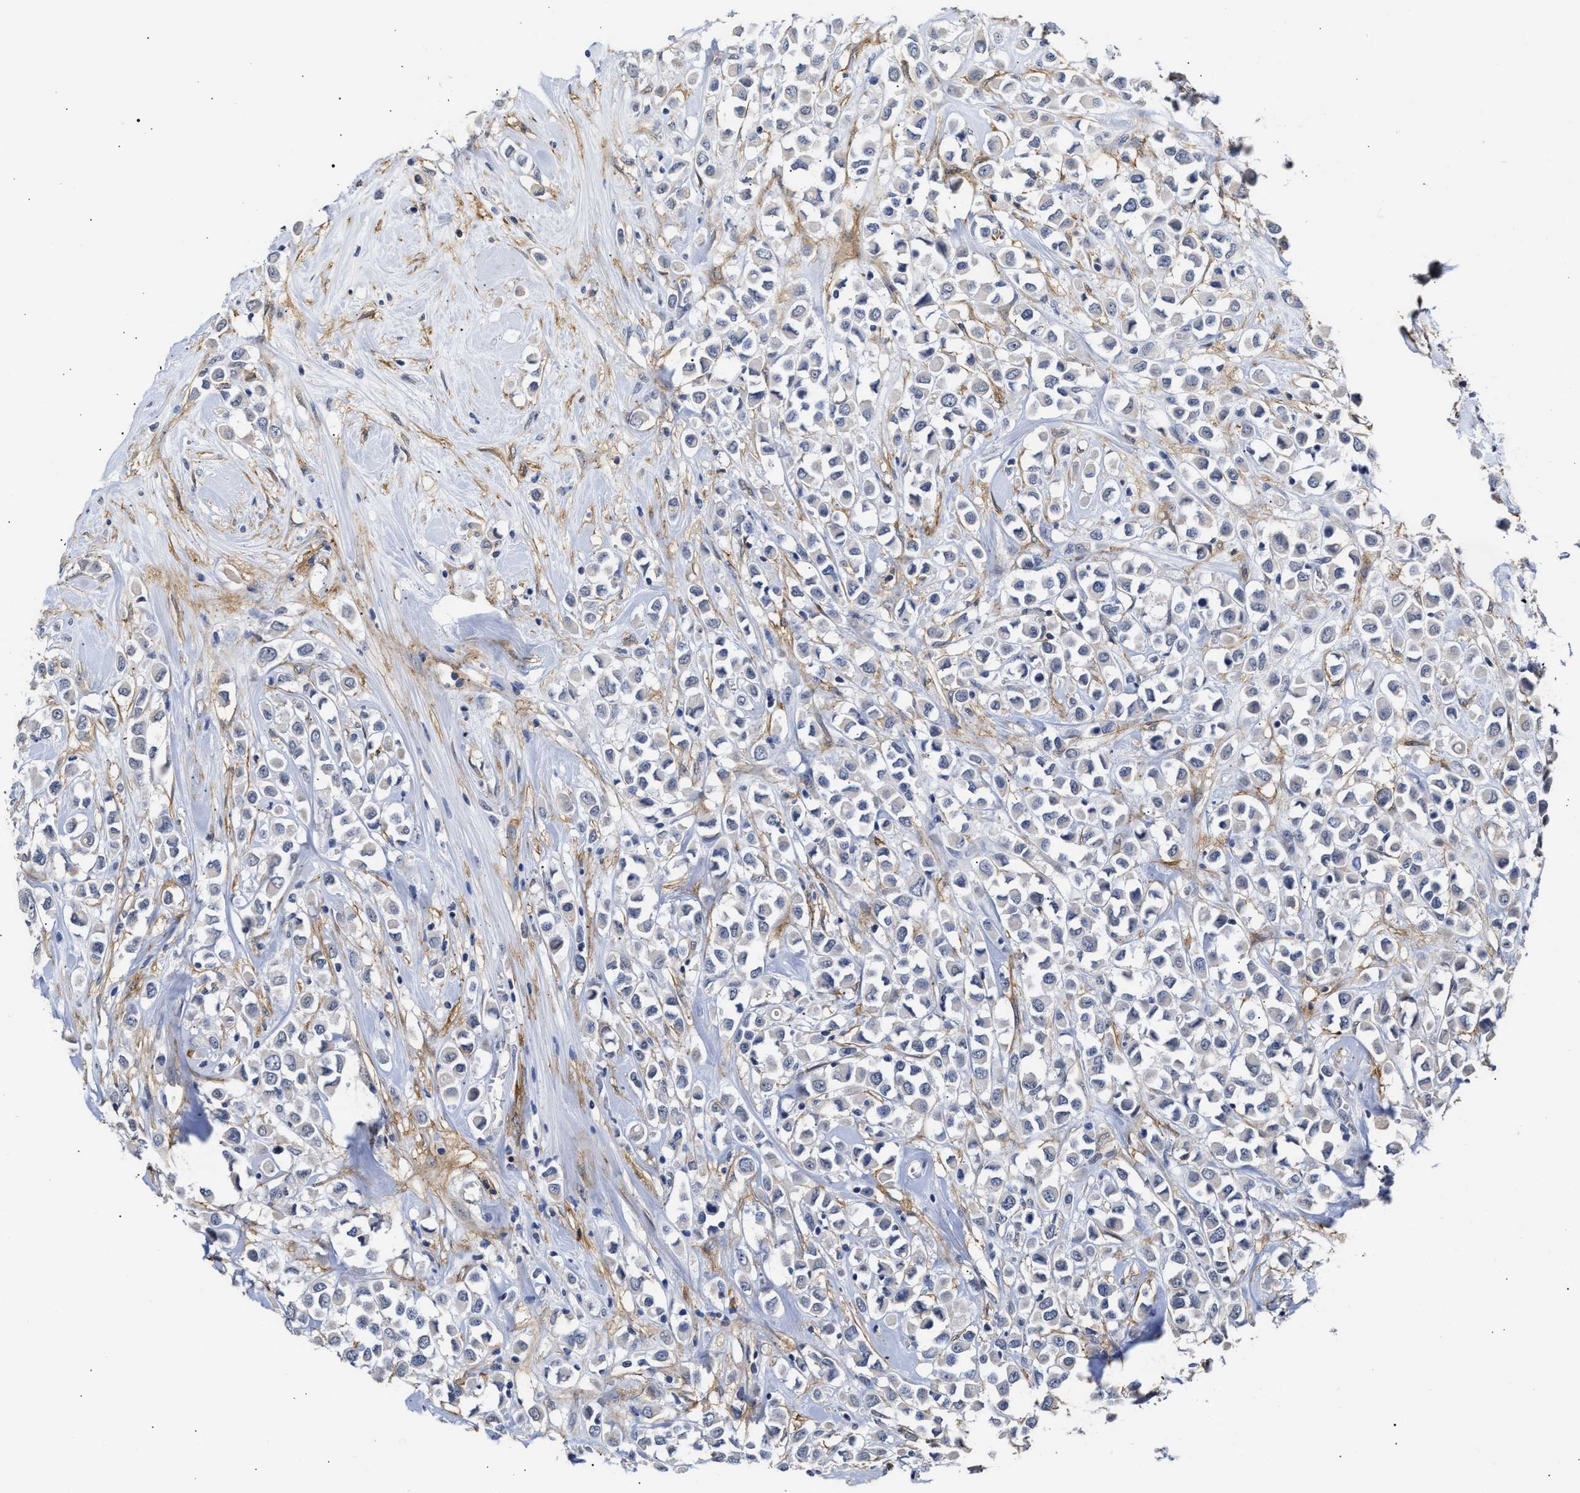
{"staining": {"intensity": "negative", "quantity": "none", "location": "none"}, "tissue": "breast cancer", "cell_type": "Tumor cells", "image_type": "cancer", "snomed": [{"axis": "morphology", "description": "Duct carcinoma"}, {"axis": "topography", "description": "Breast"}], "caption": "This is an immunohistochemistry histopathology image of human invasive ductal carcinoma (breast). There is no expression in tumor cells.", "gene": "AHNAK2", "patient": {"sex": "female", "age": 61}}